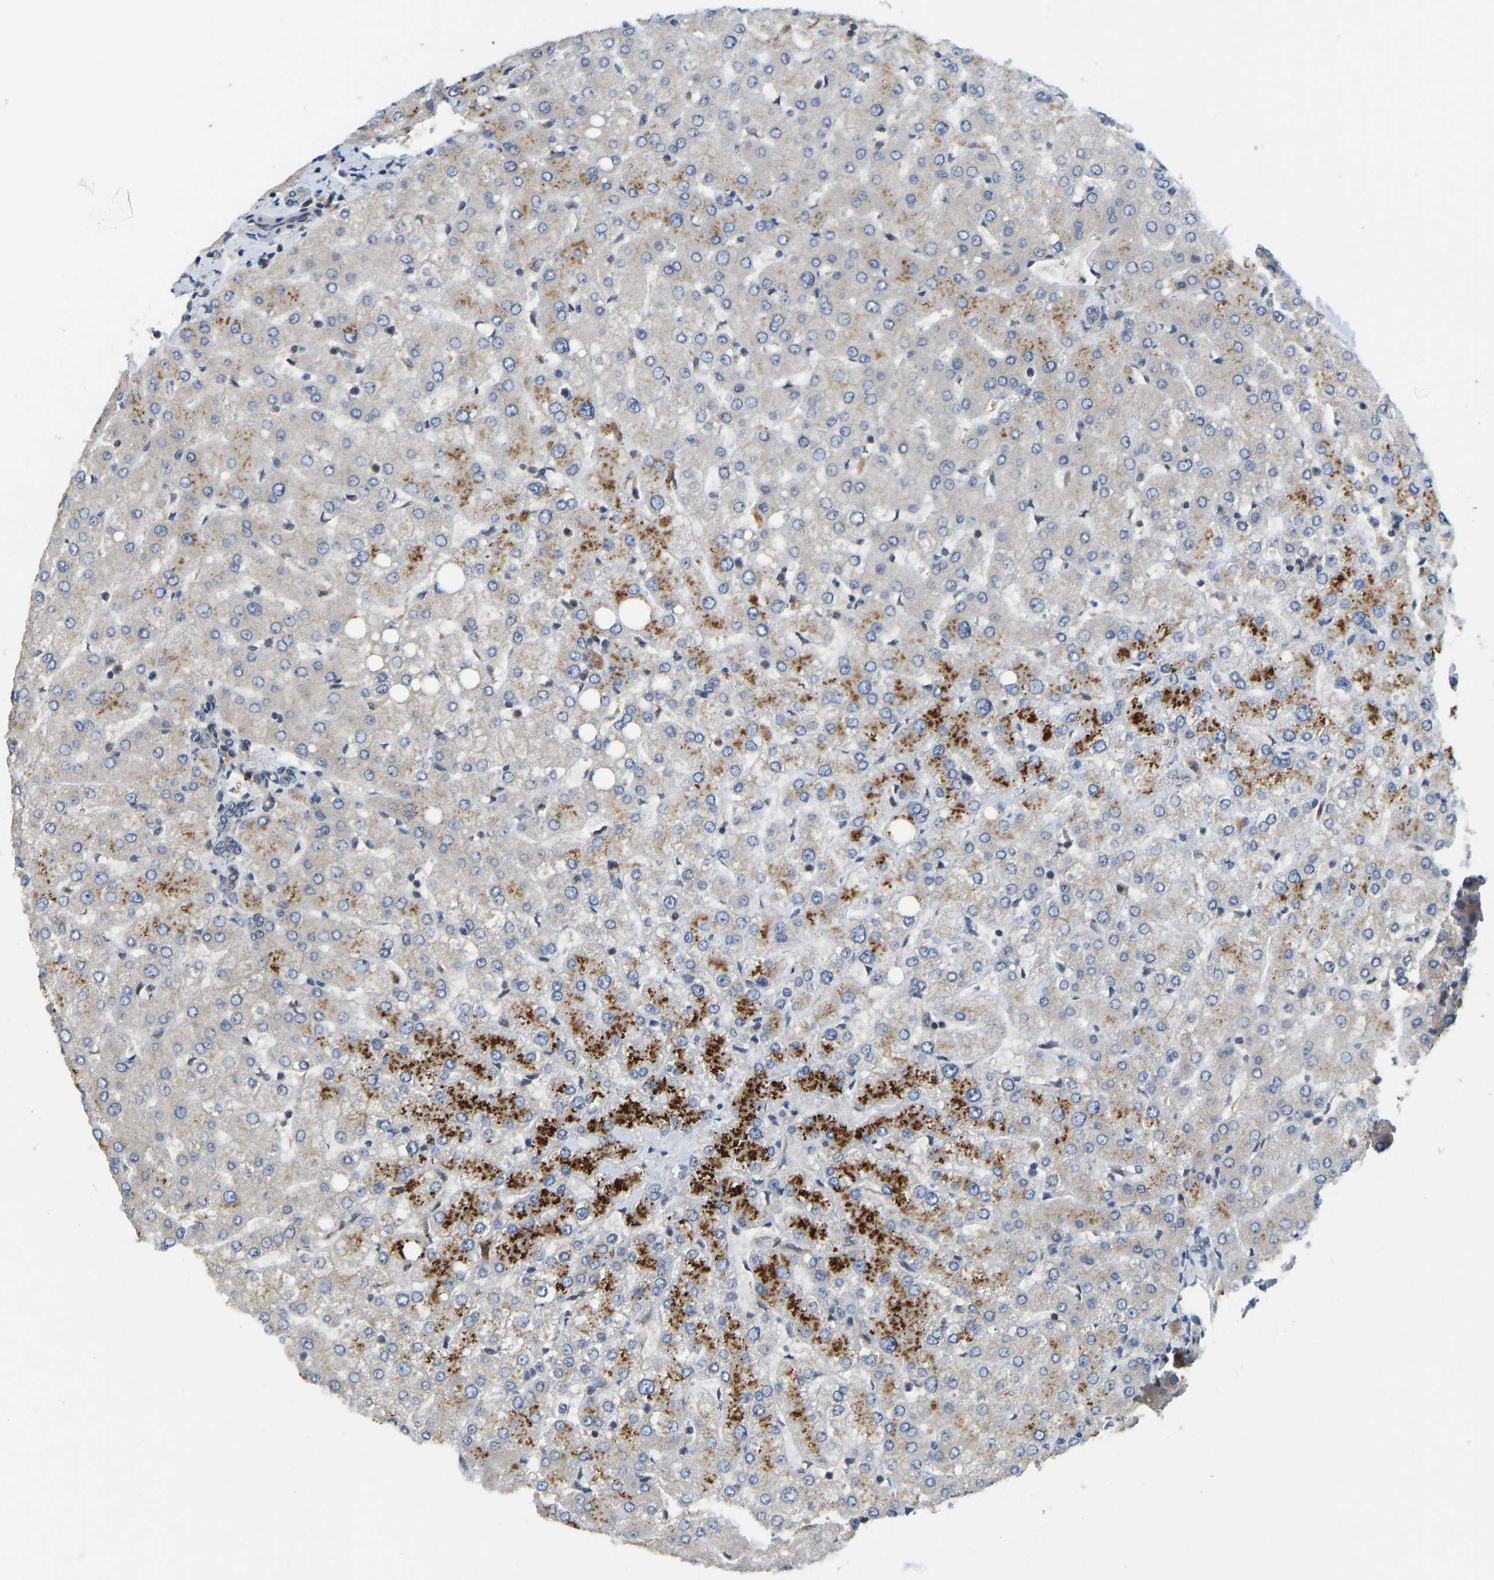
{"staining": {"intensity": "negative", "quantity": "none", "location": "none"}, "tissue": "liver", "cell_type": "Cholangiocytes", "image_type": "normal", "snomed": [{"axis": "morphology", "description": "Normal tissue, NOS"}, {"axis": "topography", "description": "Liver"}], "caption": "This is an immunohistochemistry photomicrograph of benign liver. There is no staining in cholangiocytes.", "gene": "NDRG3", "patient": {"sex": "female", "age": 54}}